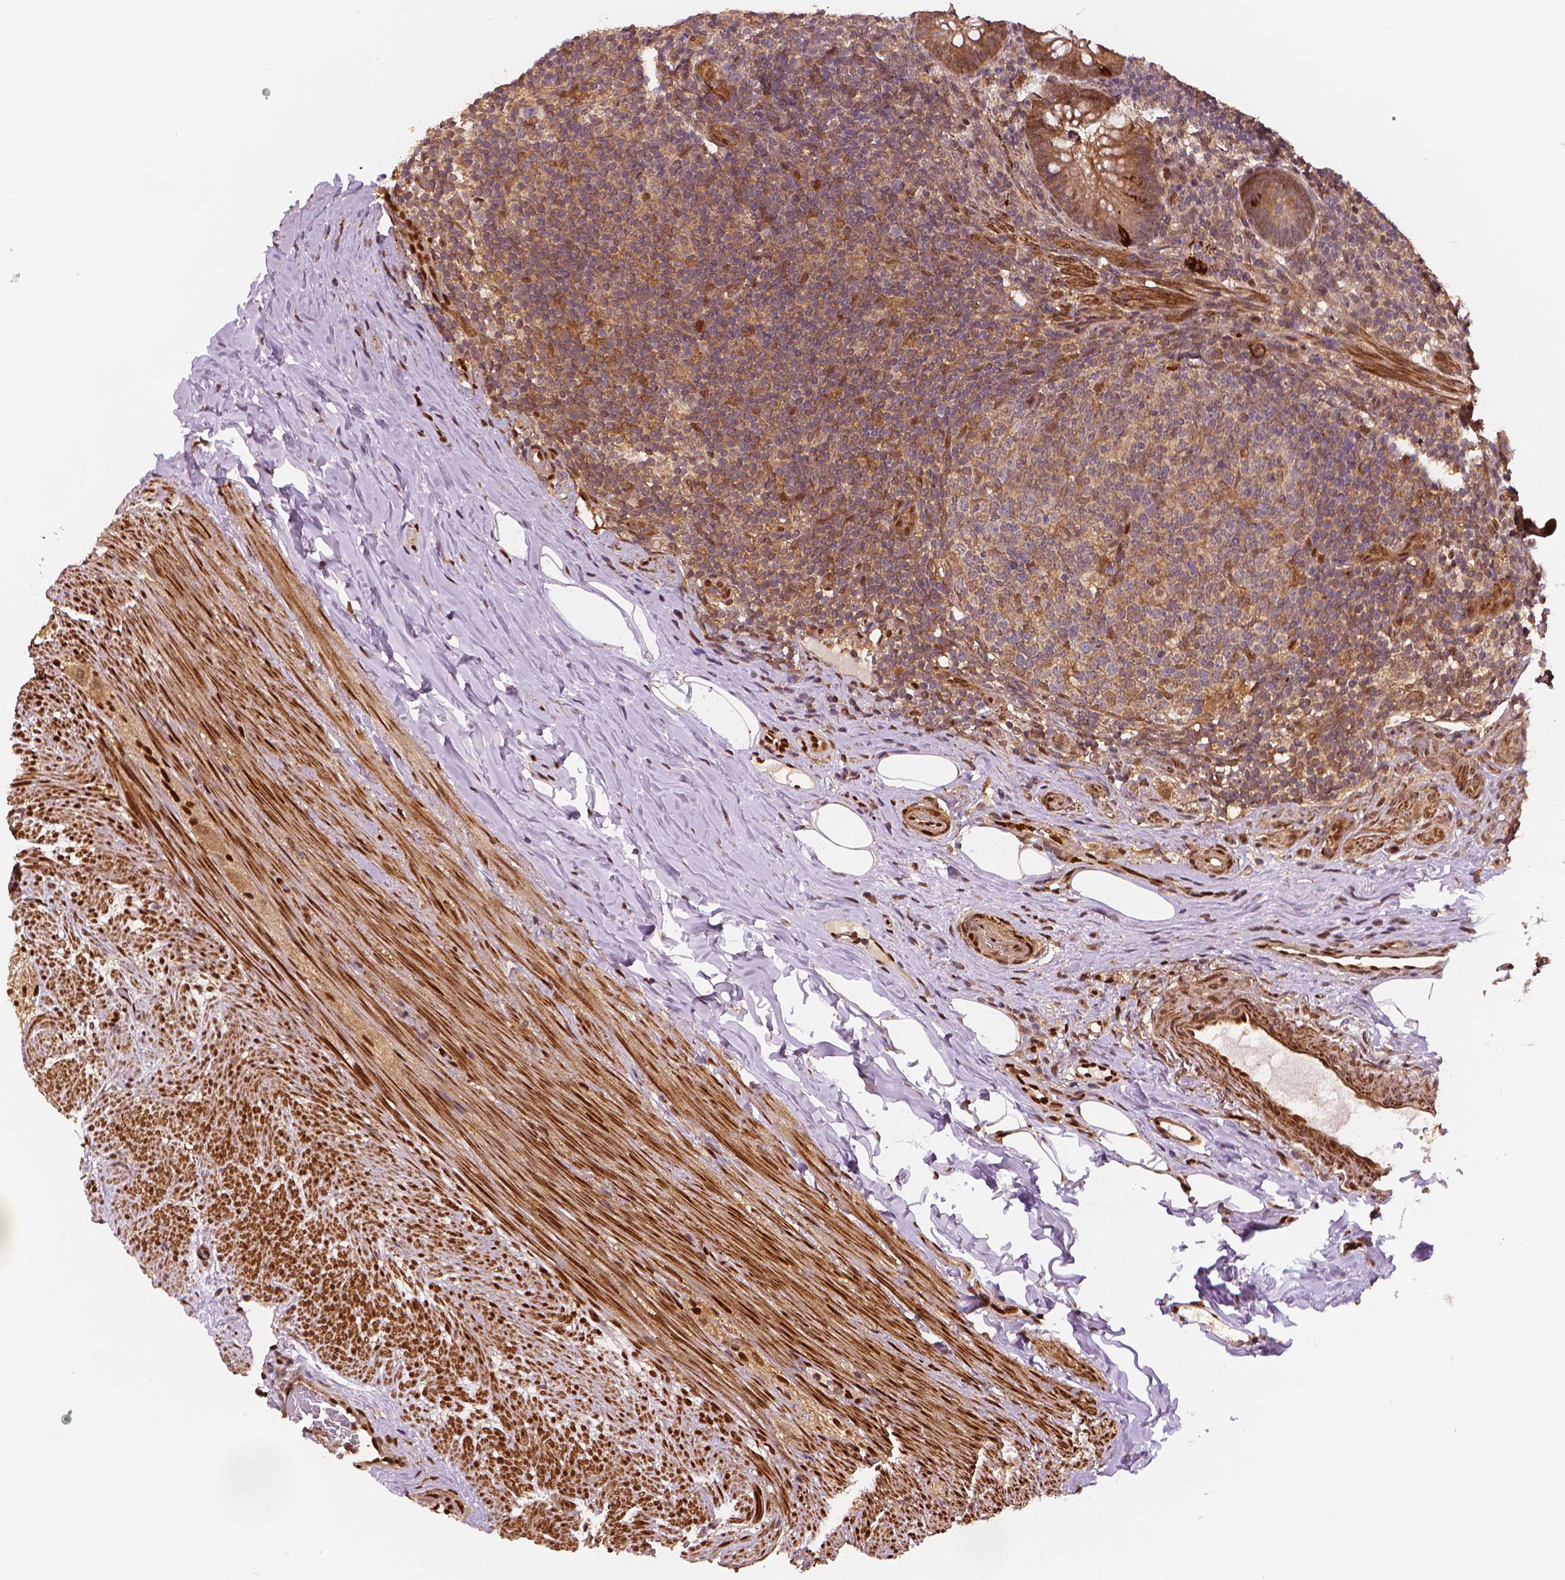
{"staining": {"intensity": "moderate", "quantity": ">75%", "location": "cytoplasmic/membranous"}, "tissue": "appendix", "cell_type": "Glandular cells", "image_type": "normal", "snomed": [{"axis": "morphology", "description": "Normal tissue, NOS"}, {"axis": "topography", "description": "Appendix"}], "caption": "A micrograph showing moderate cytoplasmic/membranous expression in approximately >75% of glandular cells in unremarkable appendix, as visualized by brown immunohistochemical staining.", "gene": "STAT3", "patient": {"sex": "male", "age": 47}}